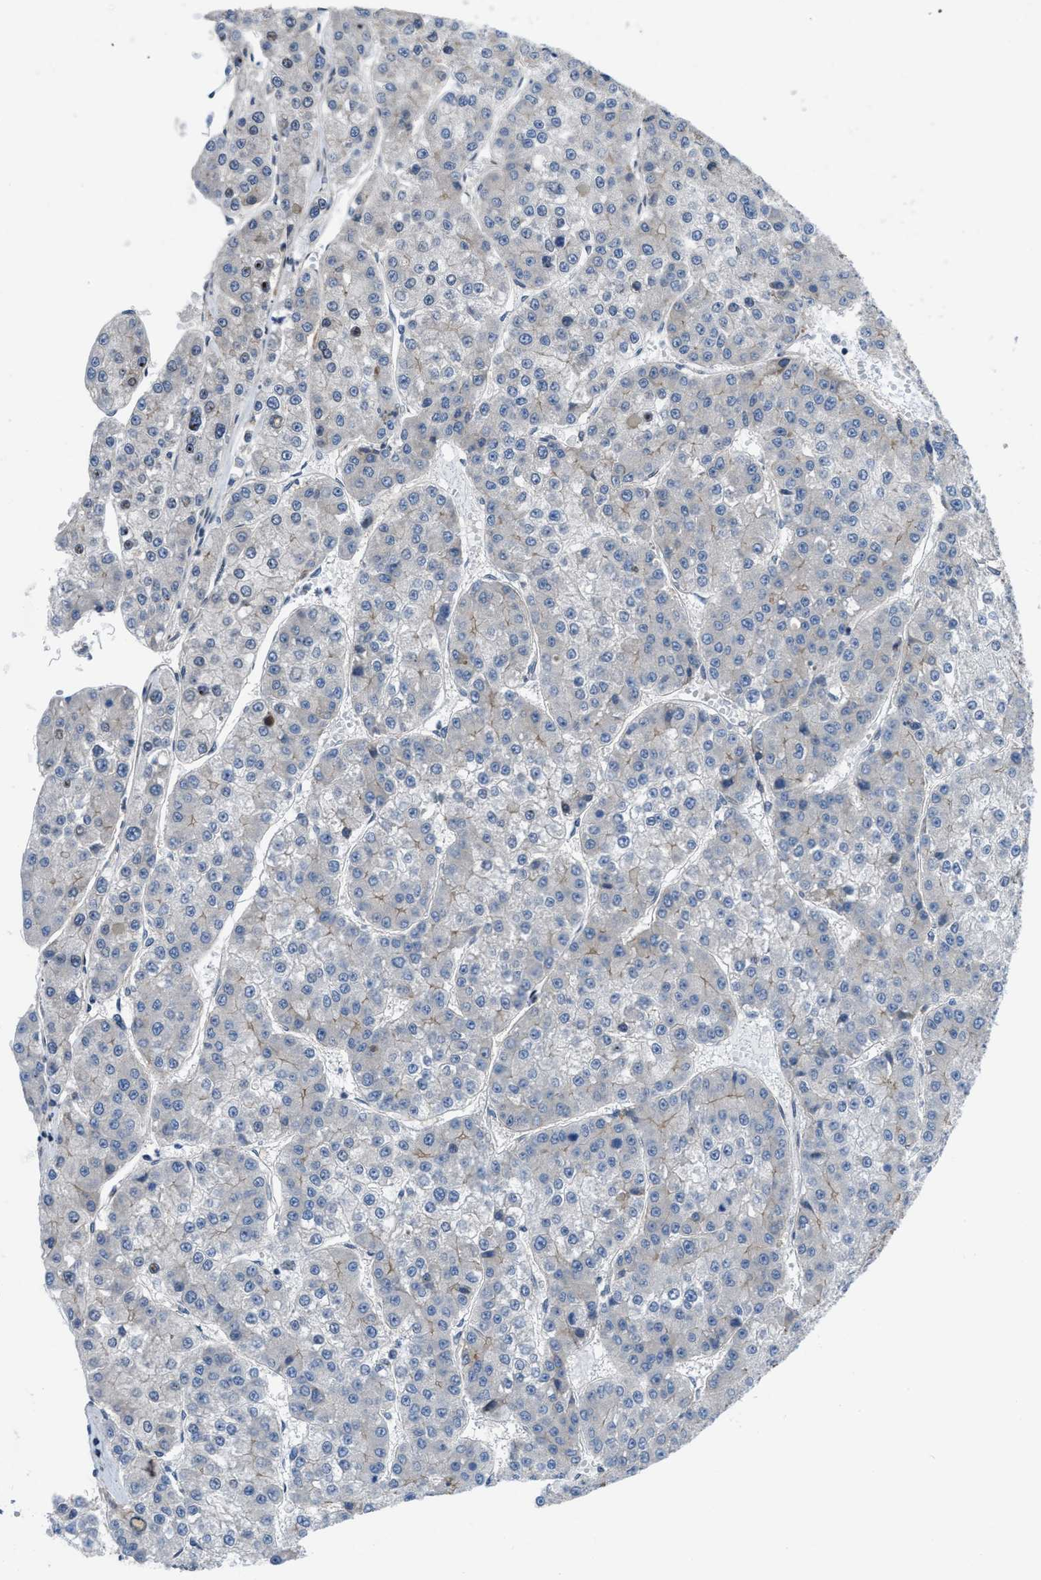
{"staining": {"intensity": "negative", "quantity": "none", "location": "none"}, "tissue": "liver cancer", "cell_type": "Tumor cells", "image_type": "cancer", "snomed": [{"axis": "morphology", "description": "Carcinoma, Hepatocellular, NOS"}, {"axis": "topography", "description": "Liver"}], "caption": "Liver hepatocellular carcinoma stained for a protein using immunohistochemistry (IHC) reveals no positivity tumor cells.", "gene": "MYO18A", "patient": {"sex": "female", "age": 73}}